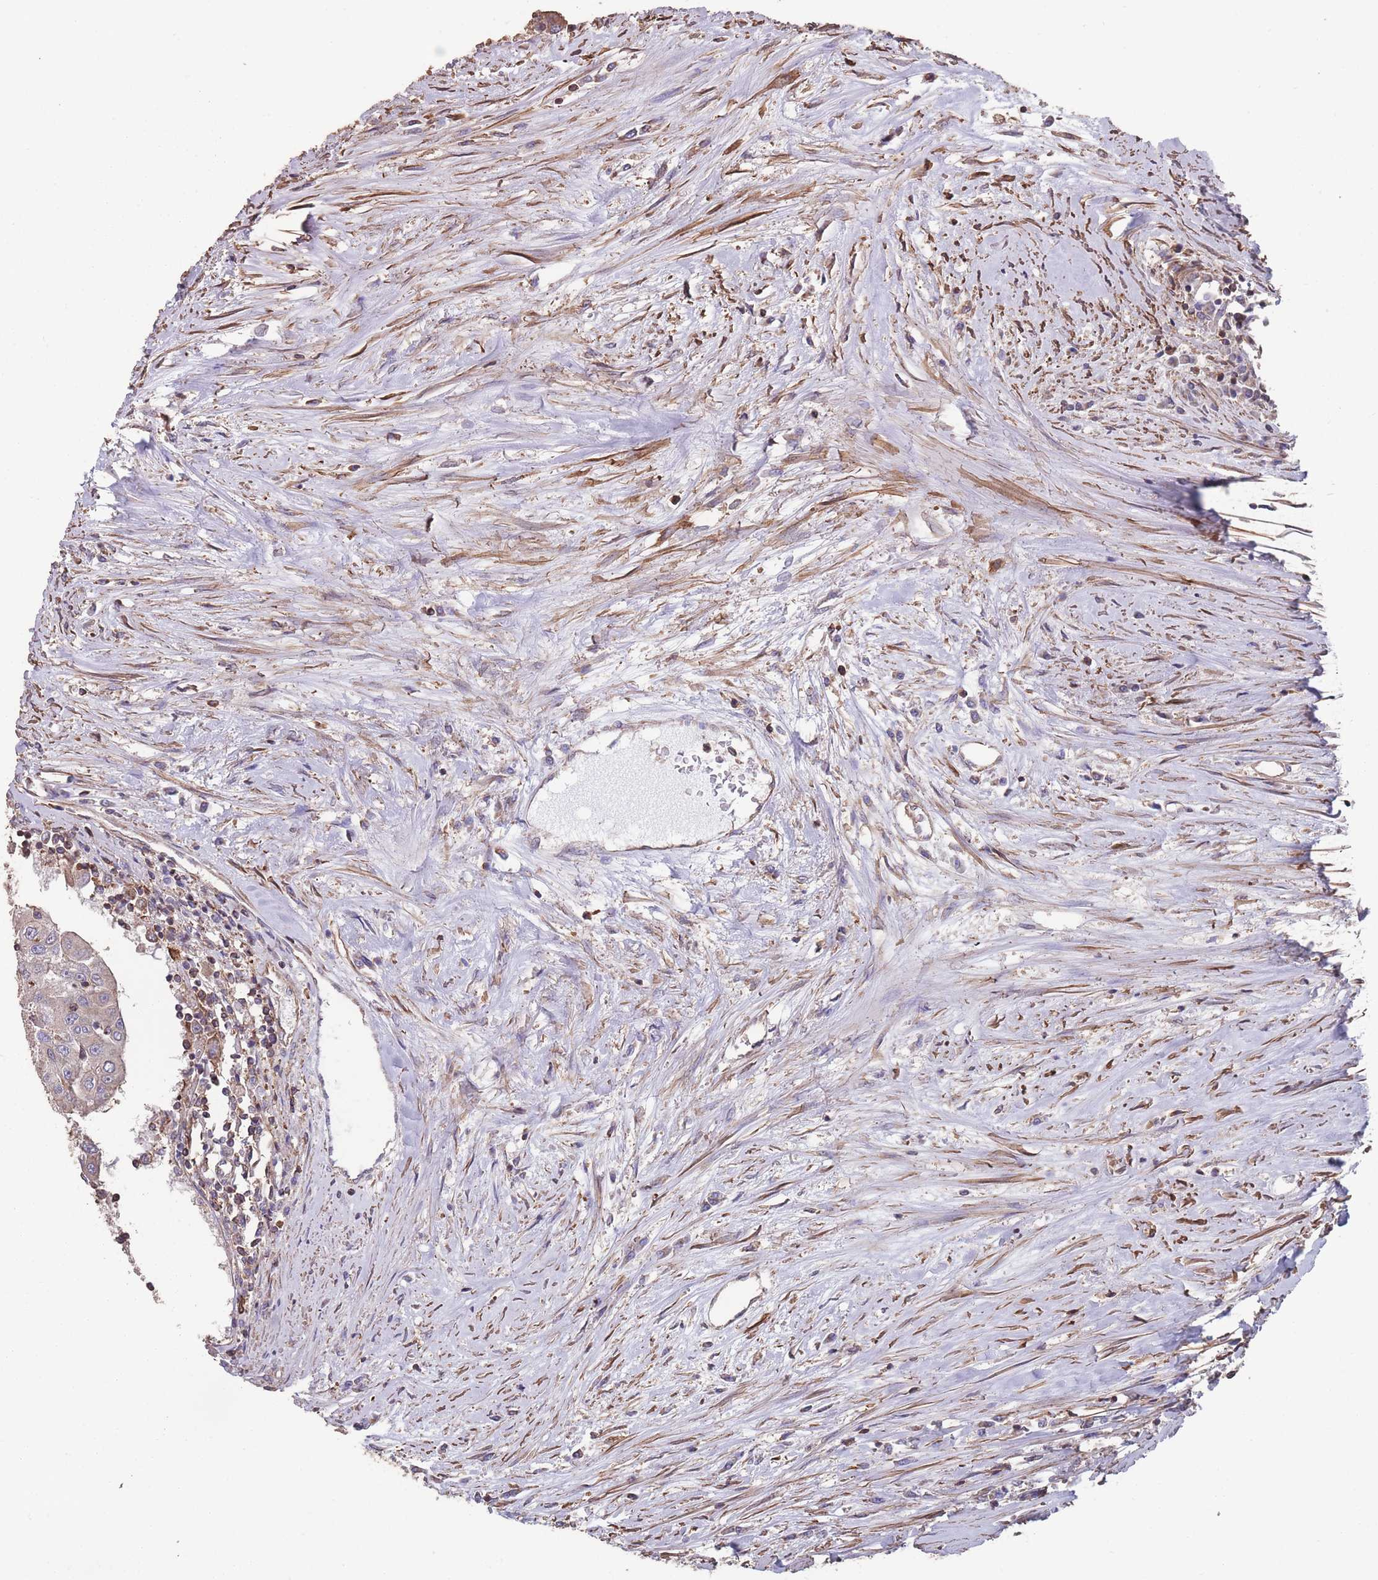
{"staining": {"intensity": "negative", "quantity": "none", "location": "none"}, "tissue": "urothelial cancer", "cell_type": "Tumor cells", "image_type": "cancer", "snomed": [{"axis": "morphology", "description": "Urothelial carcinoma, High grade"}, {"axis": "topography", "description": "Urinary bladder"}], "caption": "The immunohistochemistry (IHC) histopathology image has no significant expression in tumor cells of high-grade urothelial carcinoma tissue.", "gene": "NUDT21", "patient": {"sex": "female", "age": 85}}